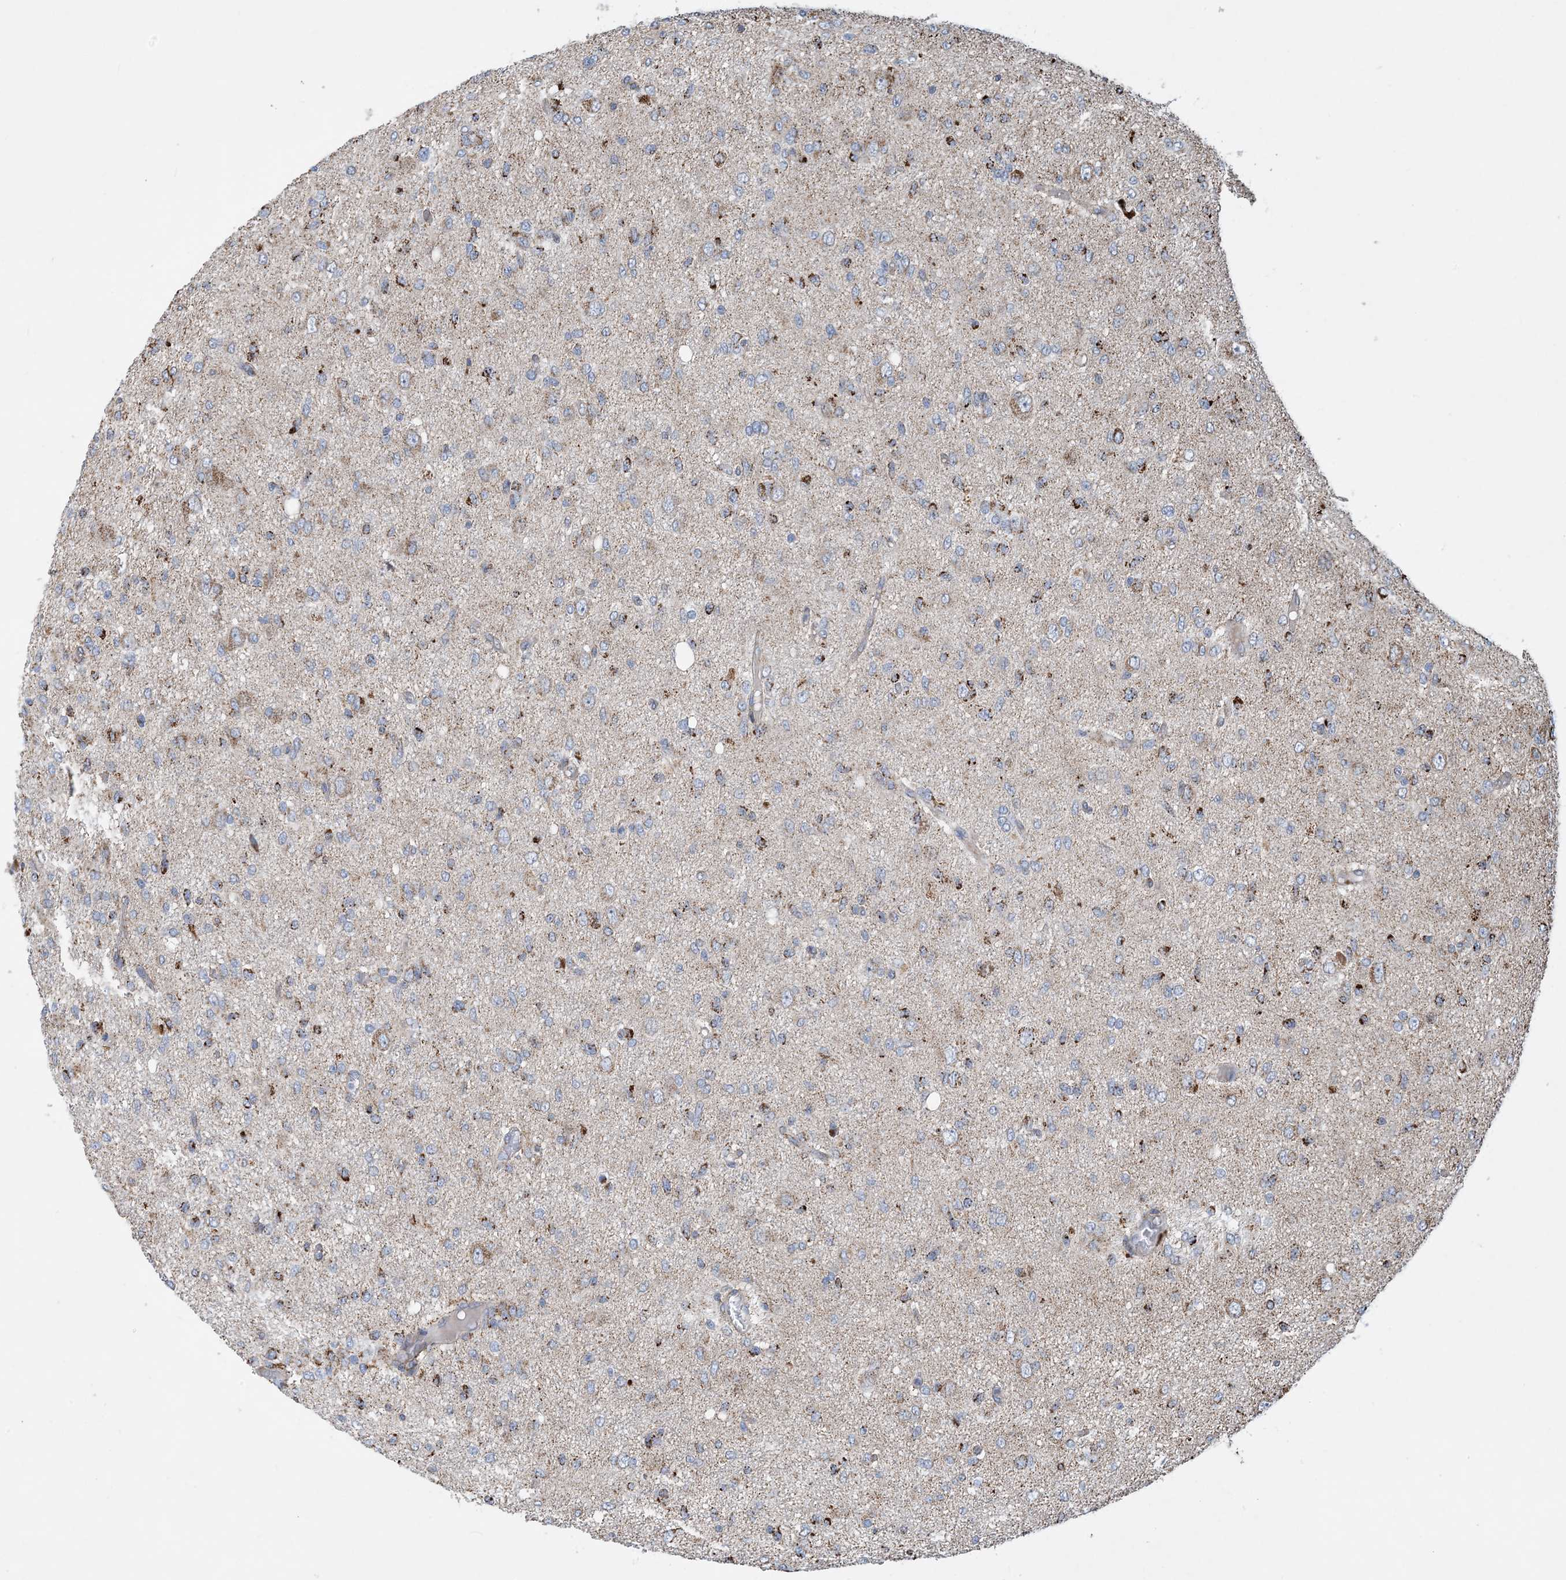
{"staining": {"intensity": "negative", "quantity": "none", "location": "none"}, "tissue": "glioma", "cell_type": "Tumor cells", "image_type": "cancer", "snomed": [{"axis": "morphology", "description": "Glioma, malignant, High grade"}, {"axis": "topography", "description": "Brain"}], "caption": "An IHC histopathology image of glioma is shown. There is no staining in tumor cells of glioma.", "gene": "PCDHGA1", "patient": {"sex": "female", "age": 59}}